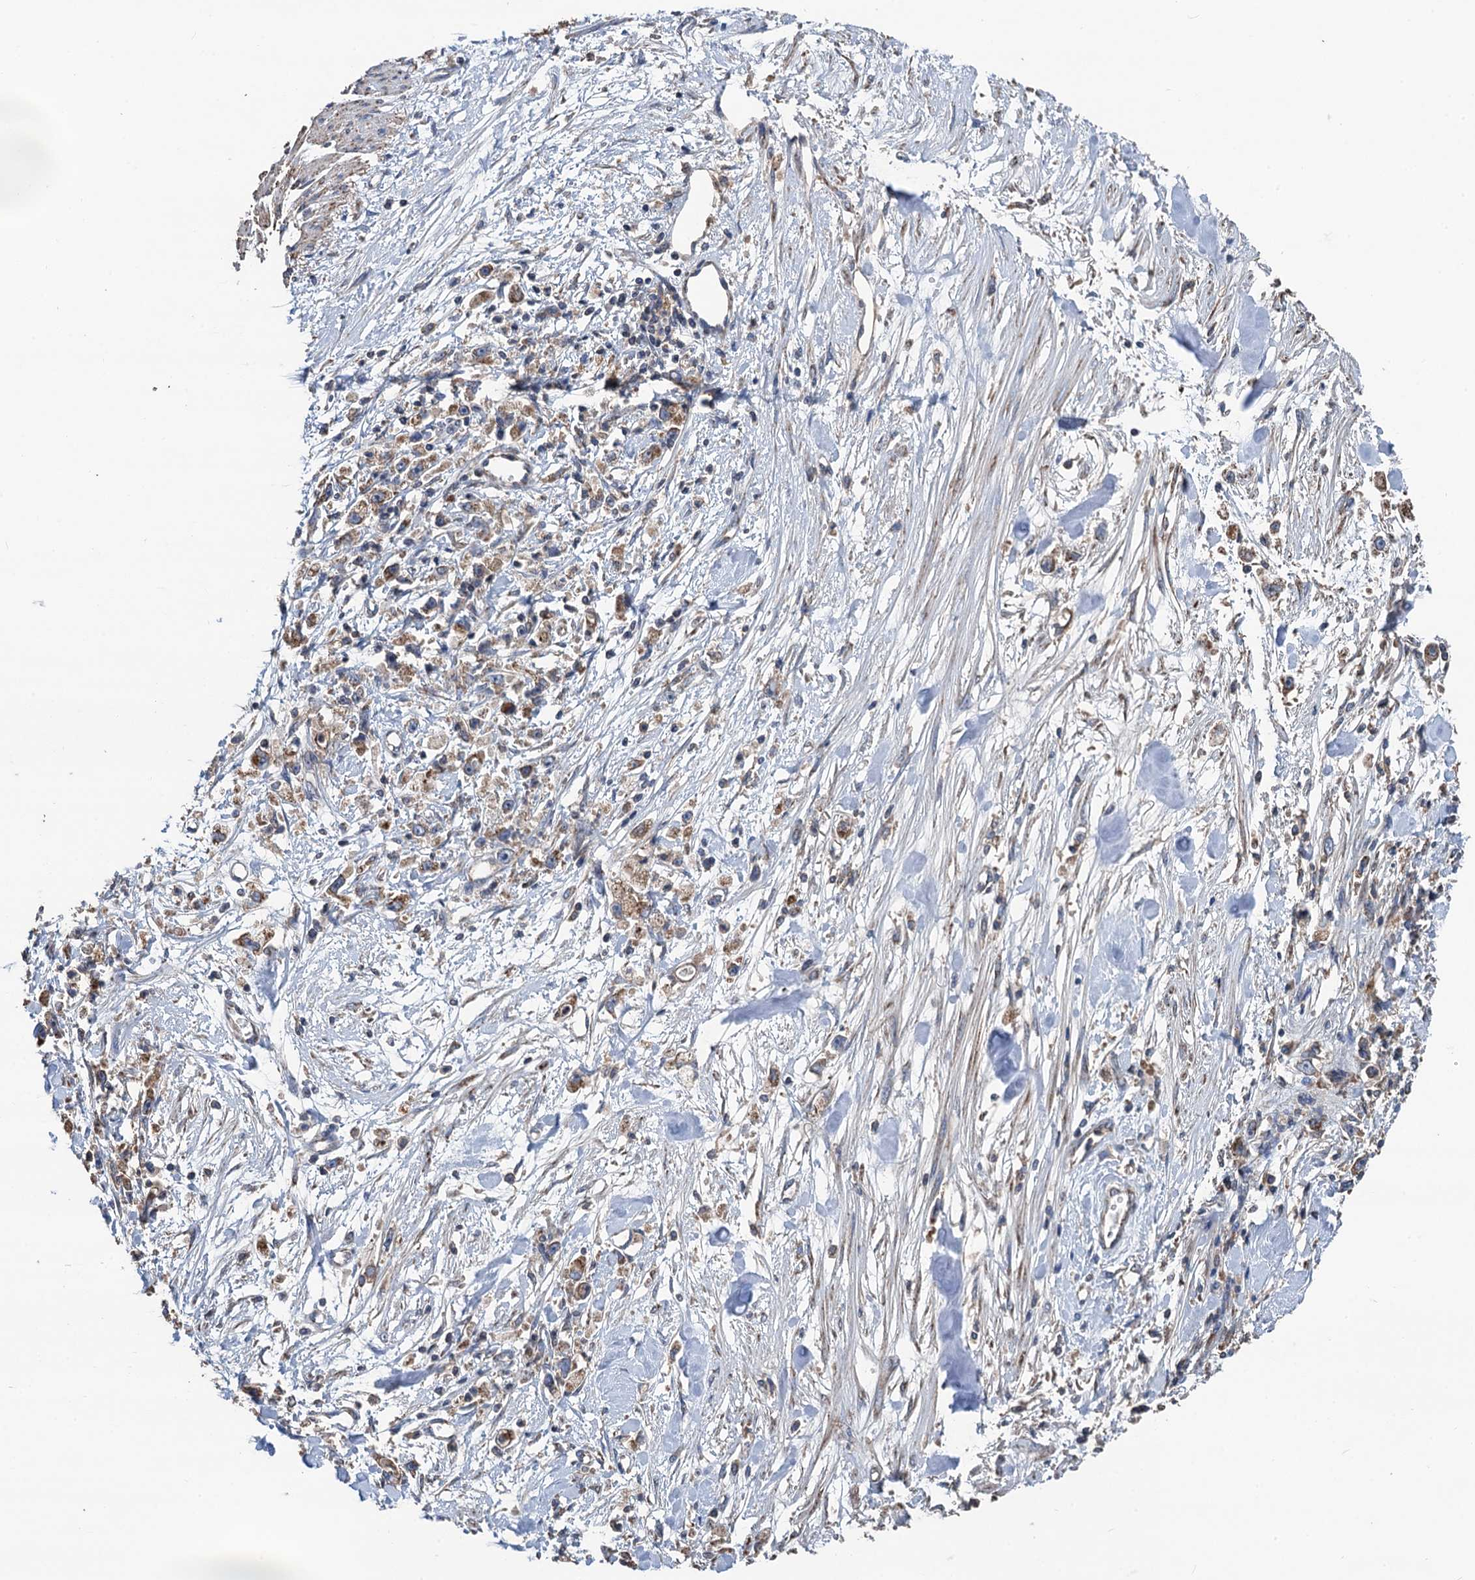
{"staining": {"intensity": "moderate", "quantity": ">75%", "location": "cytoplasmic/membranous"}, "tissue": "stomach cancer", "cell_type": "Tumor cells", "image_type": "cancer", "snomed": [{"axis": "morphology", "description": "Adenocarcinoma, NOS"}, {"axis": "topography", "description": "Stomach"}], "caption": "A micrograph of human adenocarcinoma (stomach) stained for a protein exhibits moderate cytoplasmic/membranous brown staining in tumor cells. Immunohistochemistry stains the protein of interest in brown and the nuclei are stained blue.", "gene": "DGLUCY", "patient": {"sex": "female", "age": 59}}